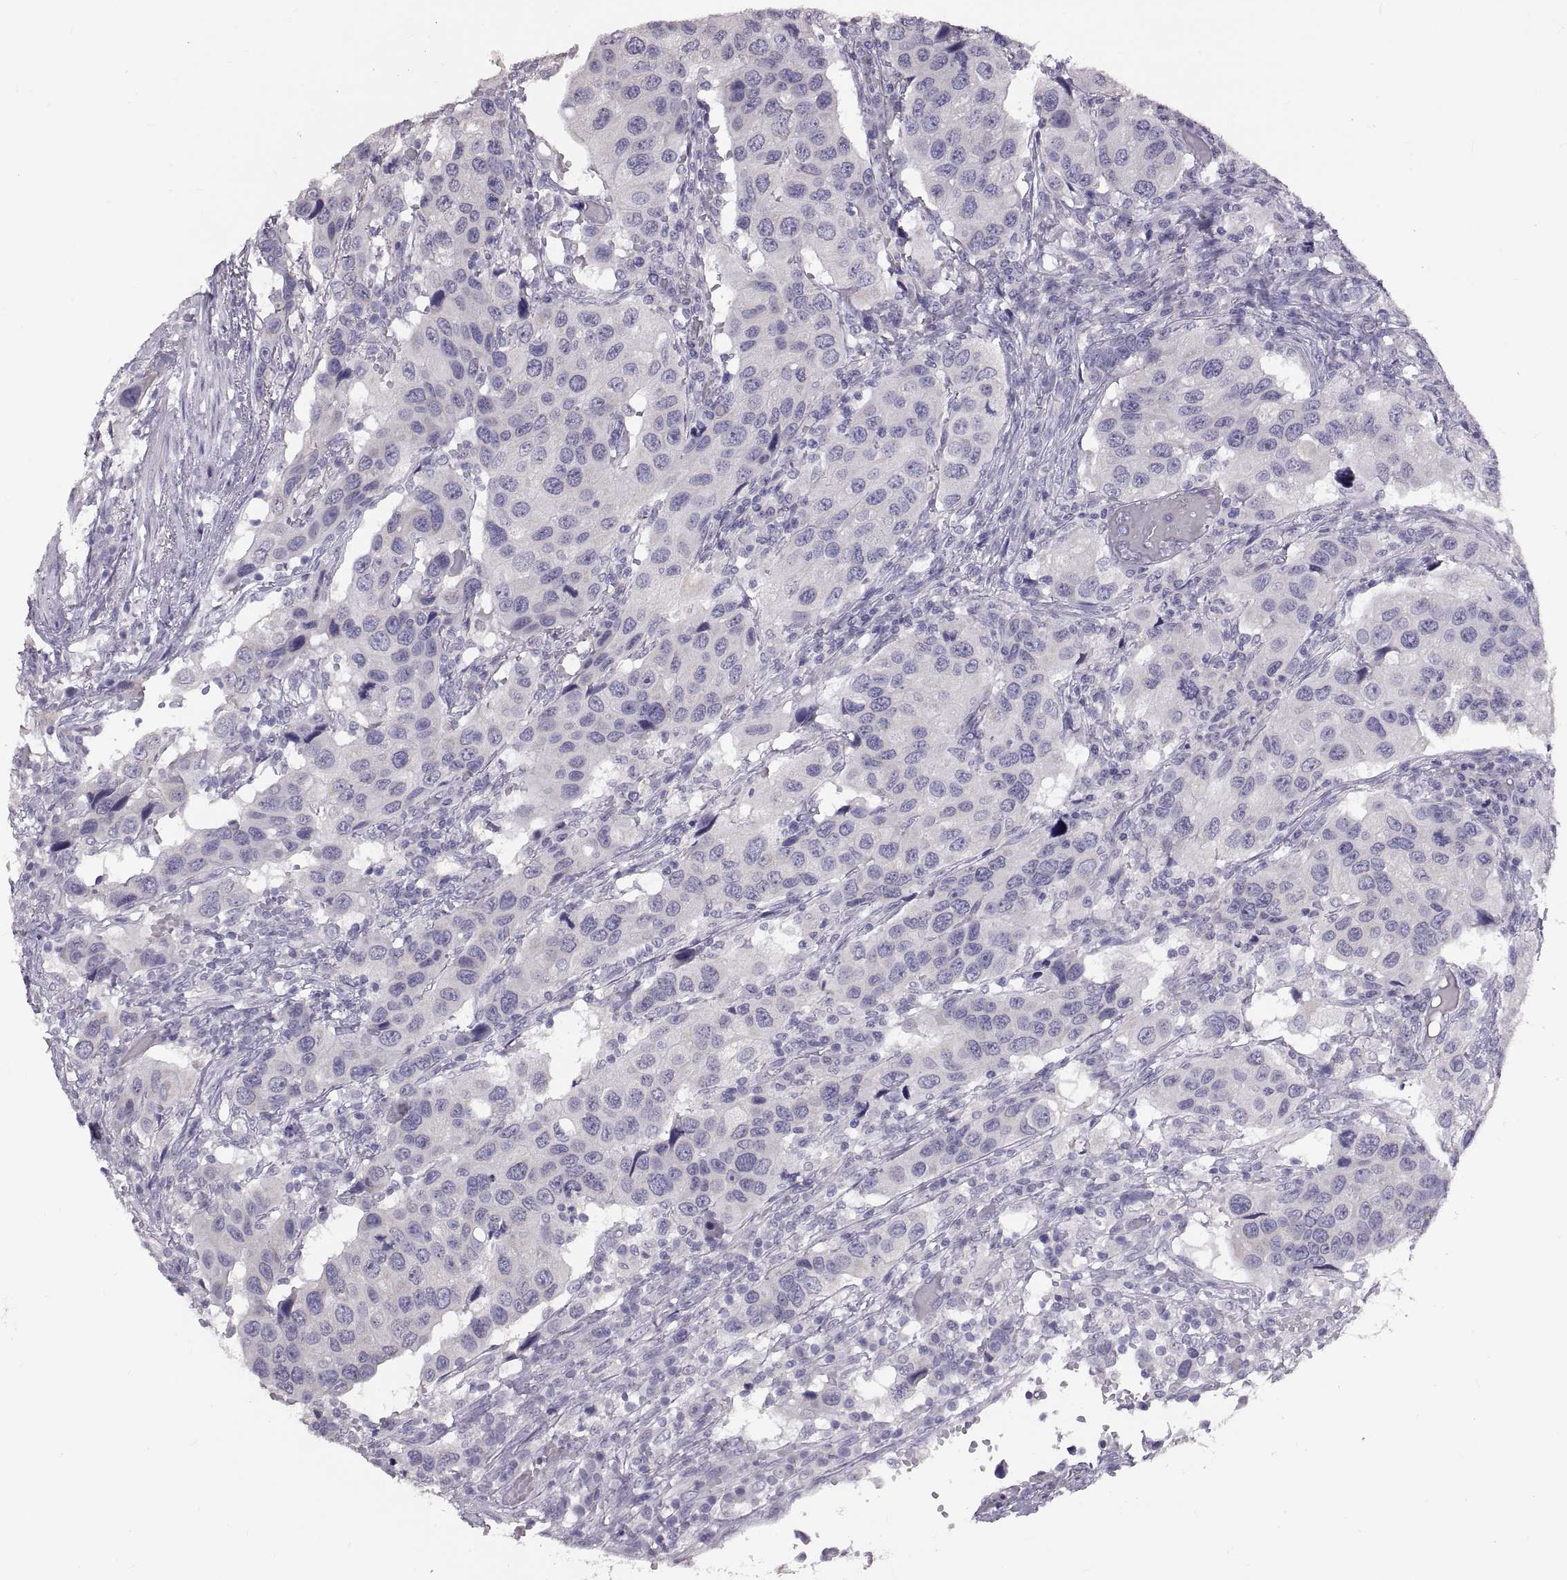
{"staining": {"intensity": "negative", "quantity": "none", "location": "none"}, "tissue": "urothelial cancer", "cell_type": "Tumor cells", "image_type": "cancer", "snomed": [{"axis": "morphology", "description": "Urothelial carcinoma, High grade"}, {"axis": "topography", "description": "Urinary bladder"}], "caption": "IHC image of neoplastic tissue: human urothelial carcinoma (high-grade) stained with DAB displays no significant protein positivity in tumor cells.", "gene": "WBP2NL", "patient": {"sex": "male", "age": 79}}